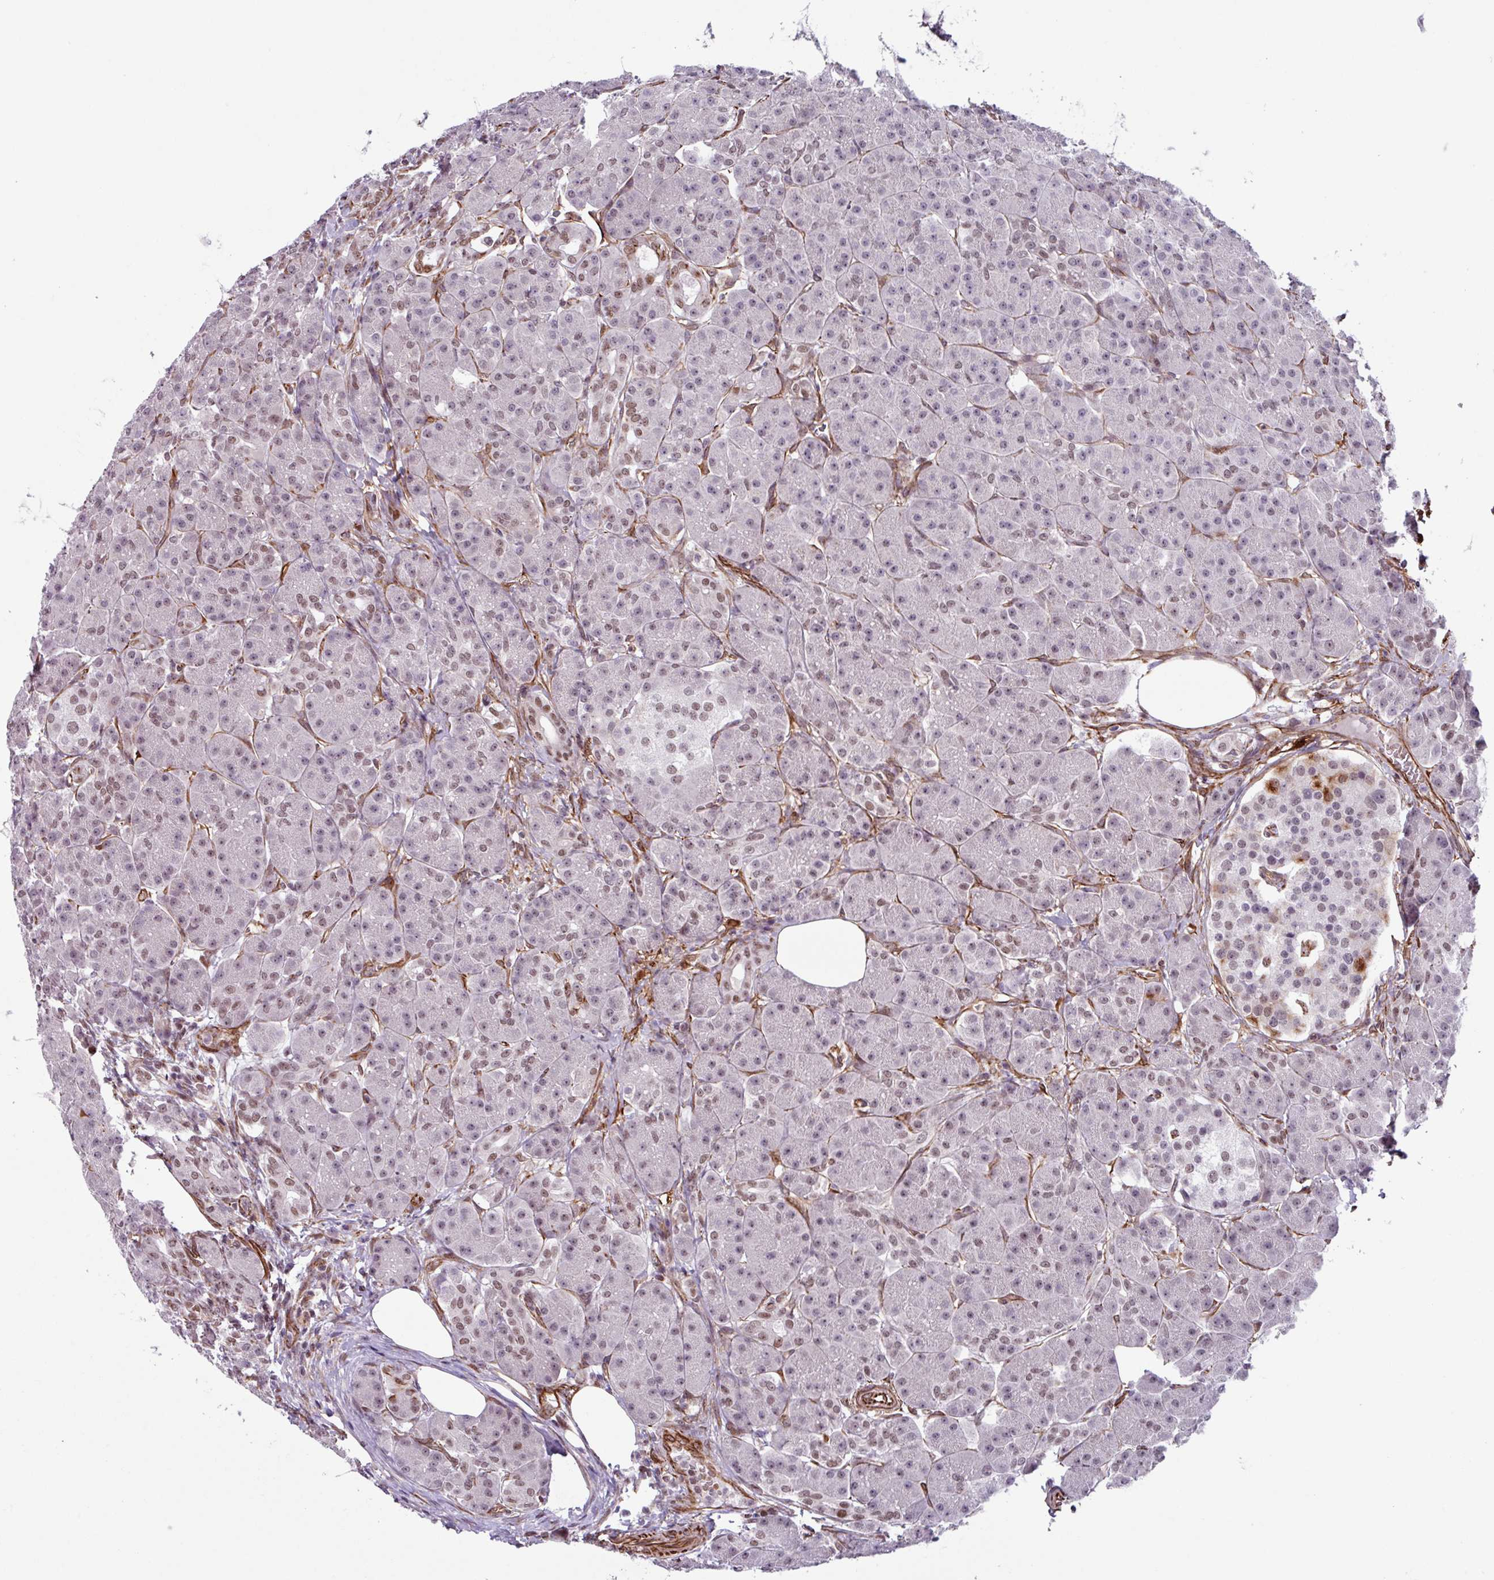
{"staining": {"intensity": "moderate", "quantity": "<25%", "location": "nuclear"}, "tissue": "pancreas", "cell_type": "Exocrine glandular cells", "image_type": "normal", "snomed": [{"axis": "morphology", "description": "Normal tissue, NOS"}, {"axis": "topography", "description": "Pancreas"}], "caption": "Normal pancreas demonstrates moderate nuclear staining in approximately <25% of exocrine glandular cells (DAB IHC with brightfield microscopy, high magnification)..", "gene": "CHD3", "patient": {"sex": "male", "age": 63}}